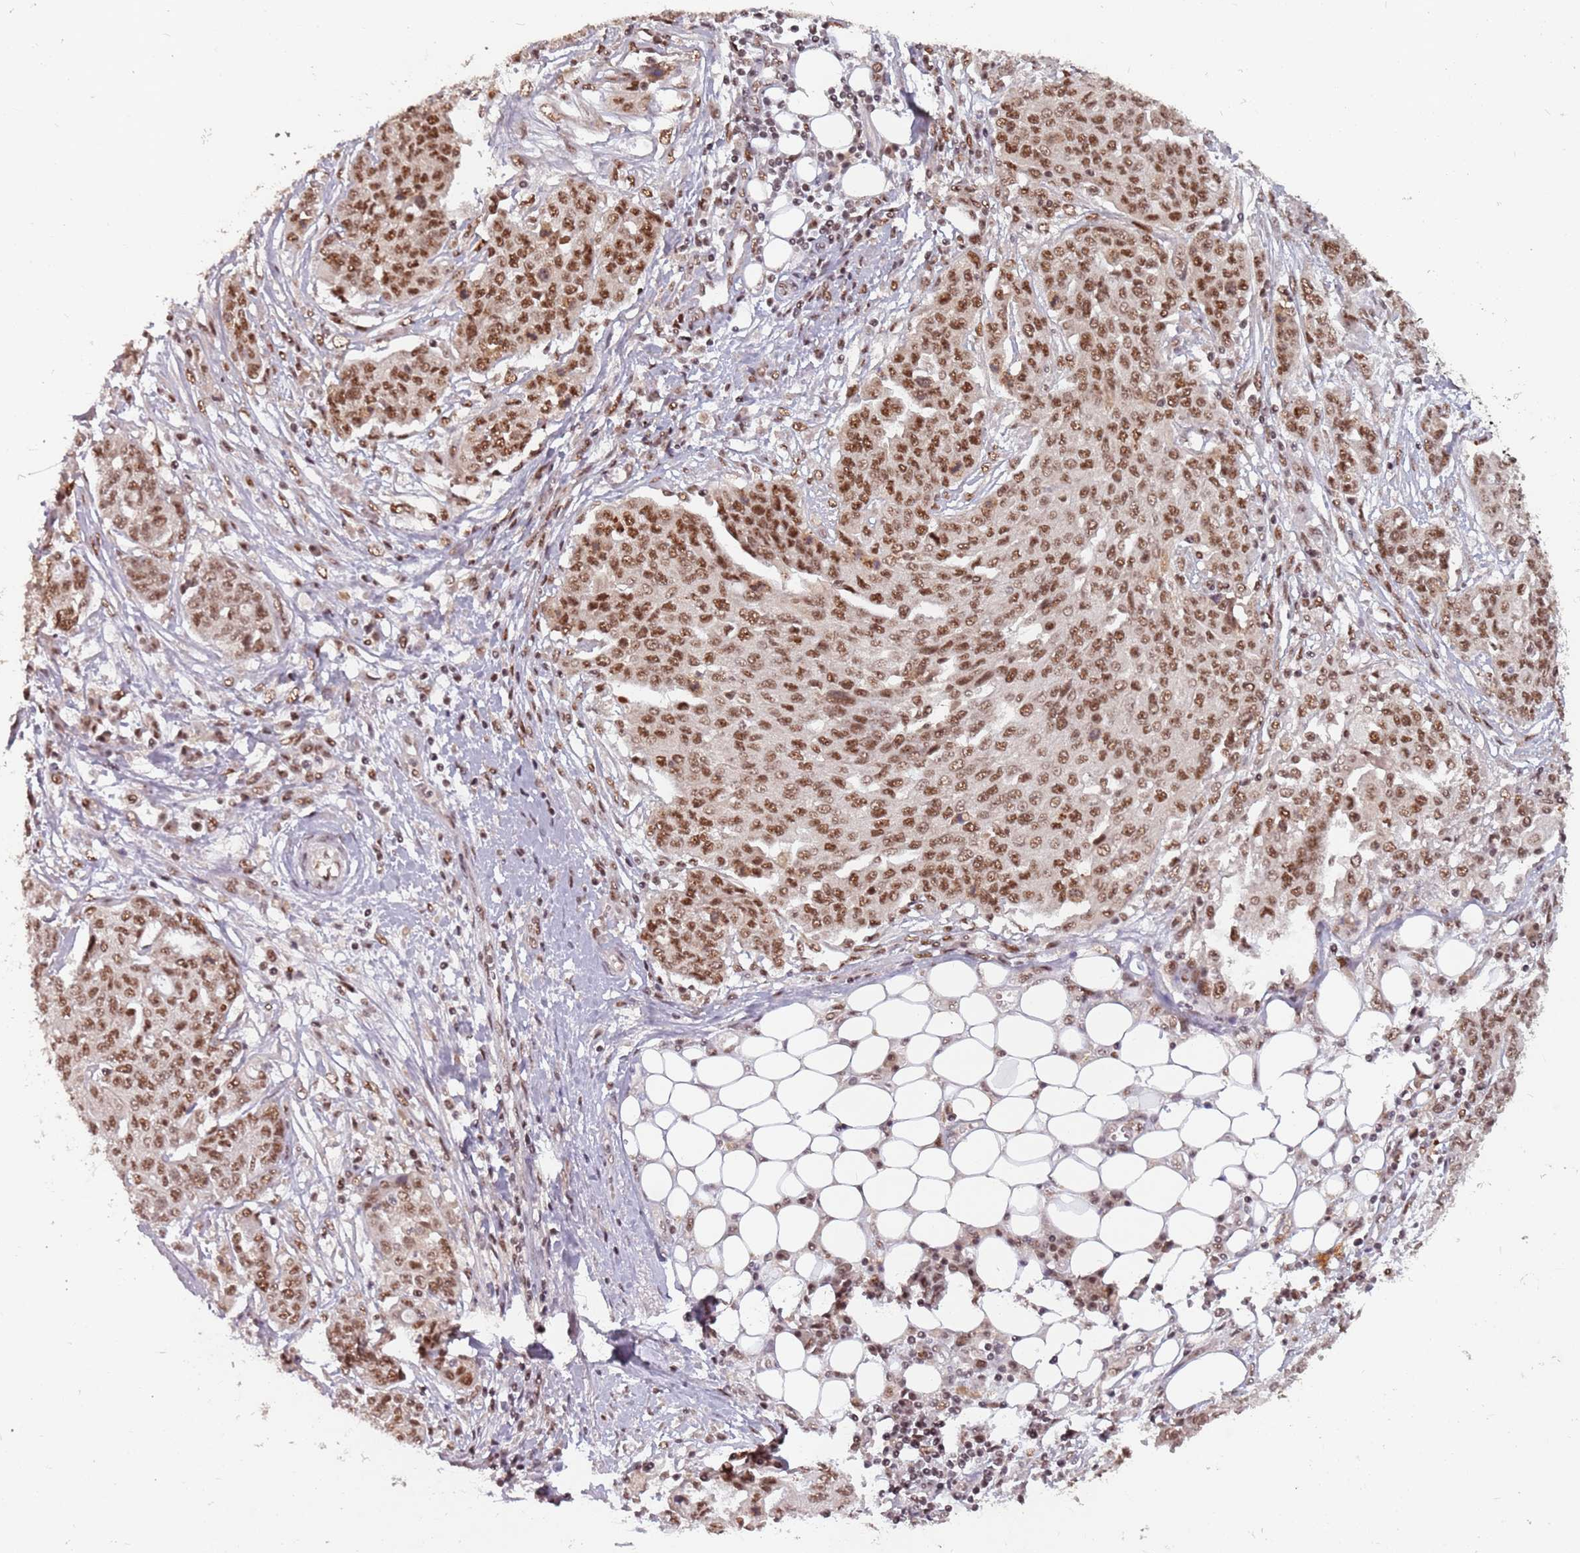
{"staining": {"intensity": "moderate", "quantity": ">75%", "location": "nuclear"}, "tissue": "ovarian cancer", "cell_type": "Tumor cells", "image_type": "cancer", "snomed": [{"axis": "morphology", "description": "Cystadenocarcinoma, serous, NOS"}, {"axis": "topography", "description": "Soft tissue"}, {"axis": "topography", "description": "Ovary"}], "caption": "Approximately >75% of tumor cells in ovarian cancer (serous cystadenocarcinoma) reveal moderate nuclear protein staining as visualized by brown immunohistochemical staining.", "gene": "NCBP1", "patient": {"sex": "female", "age": 57}}